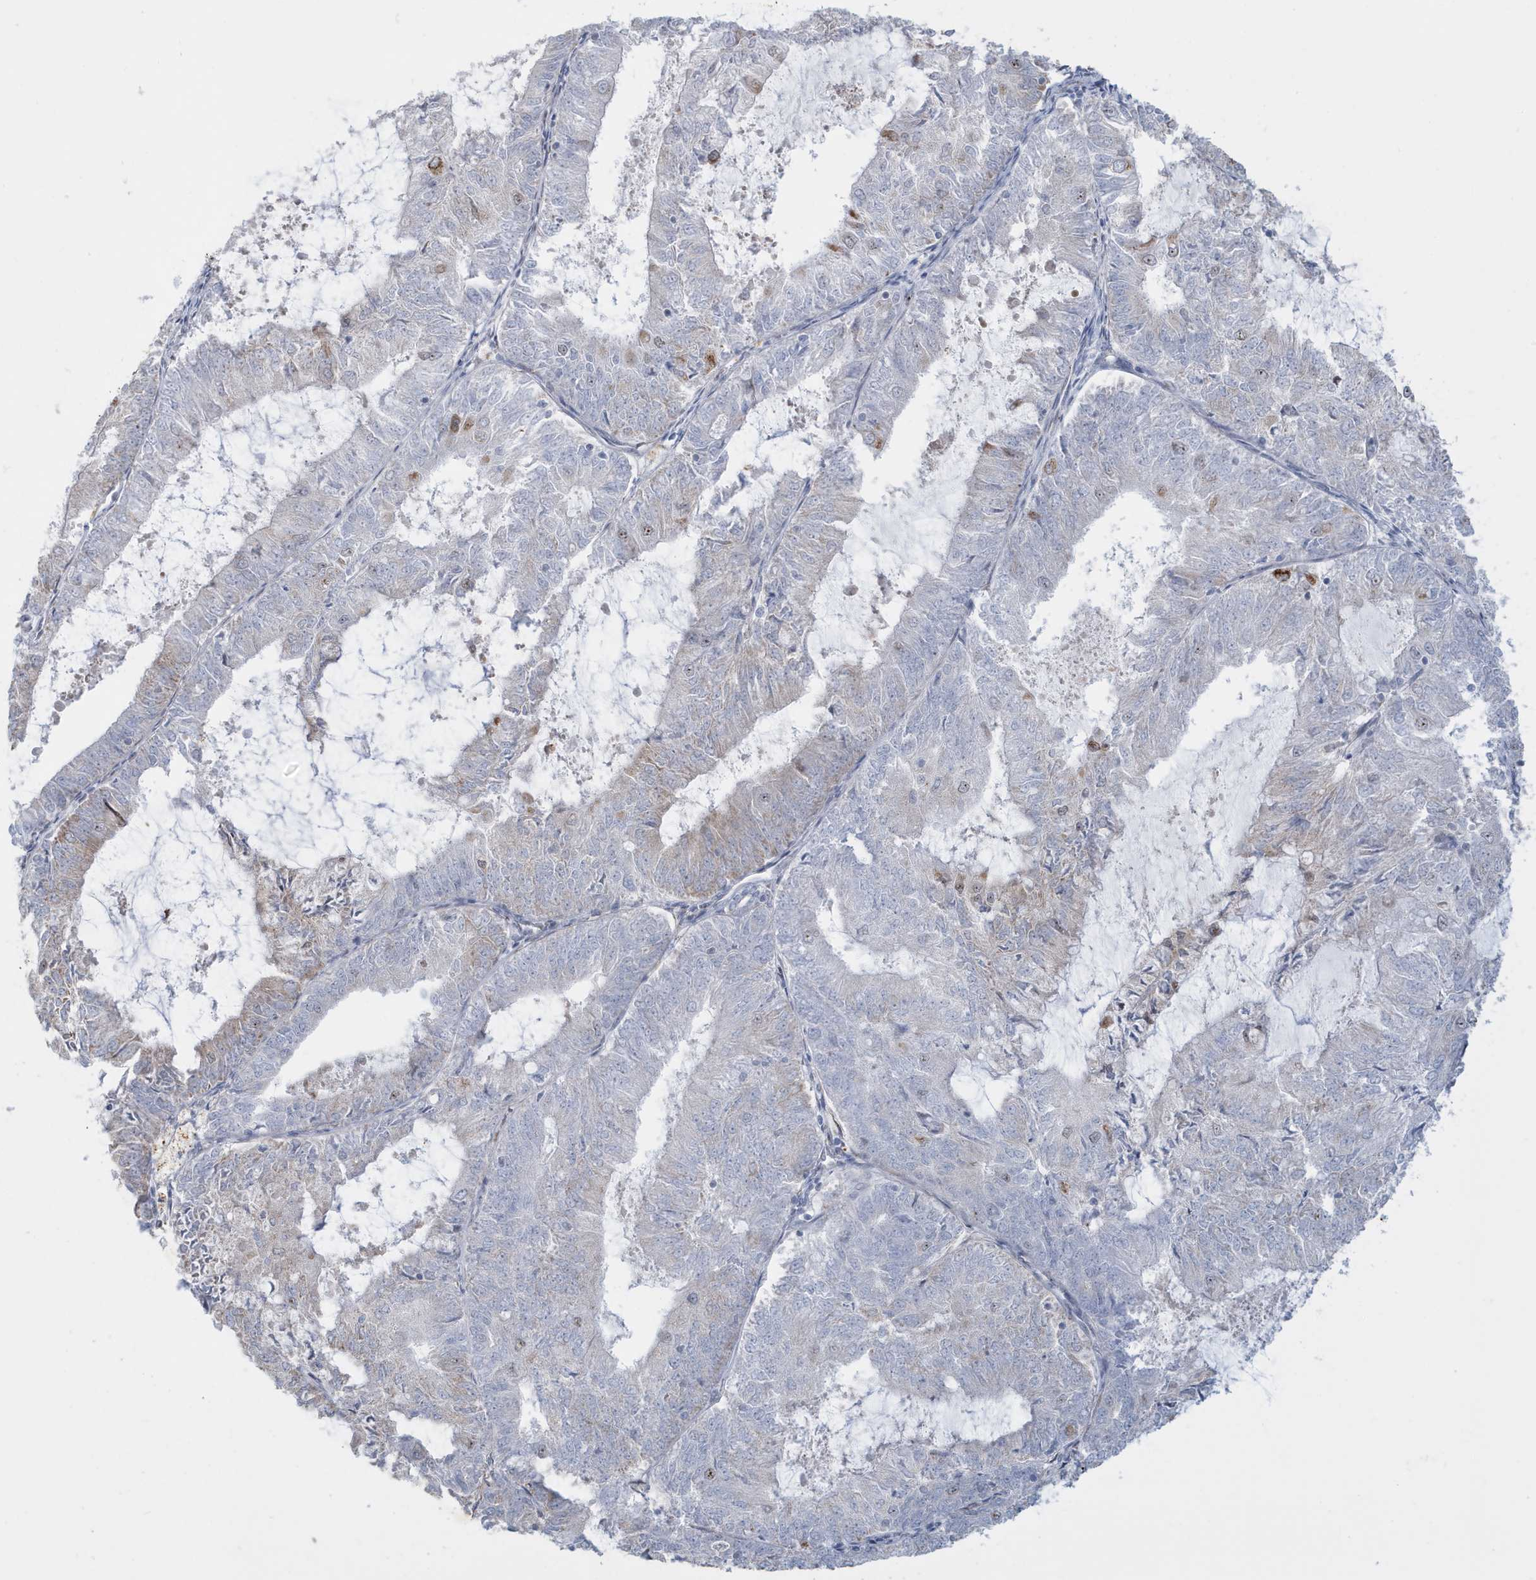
{"staining": {"intensity": "moderate", "quantity": "<25%", "location": "cytoplasmic/membranous"}, "tissue": "endometrial cancer", "cell_type": "Tumor cells", "image_type": "cancer", "snomed": [{"axis": "morphology", "description": "Adenocarcinoma, NOS"}, {"axis": "topography", "description": "Endometrium"}], "caption": "Moderate cytoplasmic/membranous staining for a protein is appreciated in approximately <25% of tumor cells of endometrial adenocarcinoma using immunohistochemistry.", "gene": "FNDC1", "patient": {"sex": "female", "age": 57}}